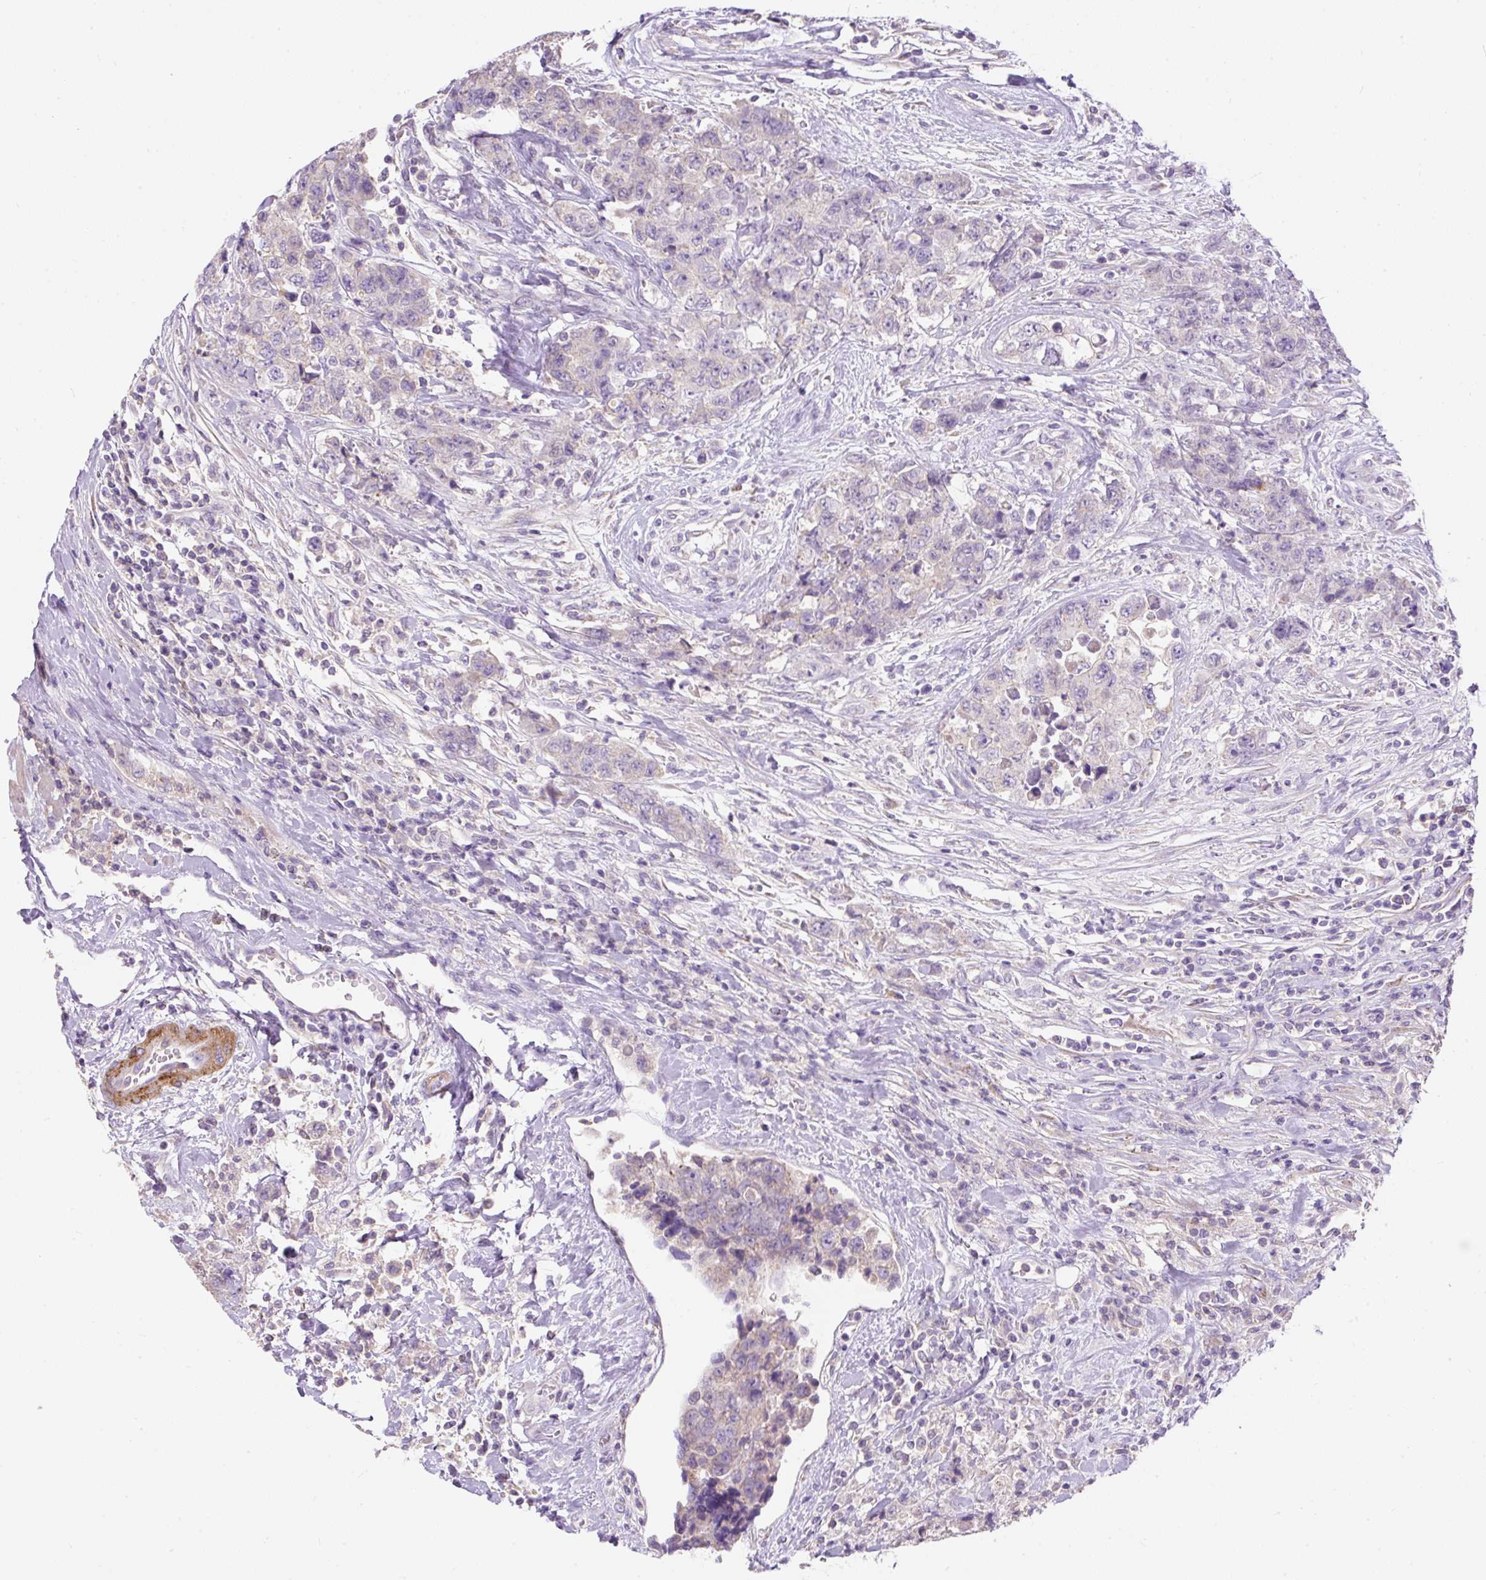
{"staining": {"intensity": "negative", "quantity": "none", "location": "none"}, "tissue": "urothelial cancer", "cell_type": "Tumor cells", "image_type": "cancer", "snomed": [{"axis": "morphology", "description": "Urothelial carcinoma, High grade"}, {"axis": "topography", "description": "Urinary bladder"}], "caption": "The histopathology image shows no staining of tumor cells in high-grade urothelial carcinoma. (DAB immunohistochemistry visualized using brightfield microscopy, high magnification).", "gene": "SUSD5", "patient": {"sex": "female", "age": 78}}